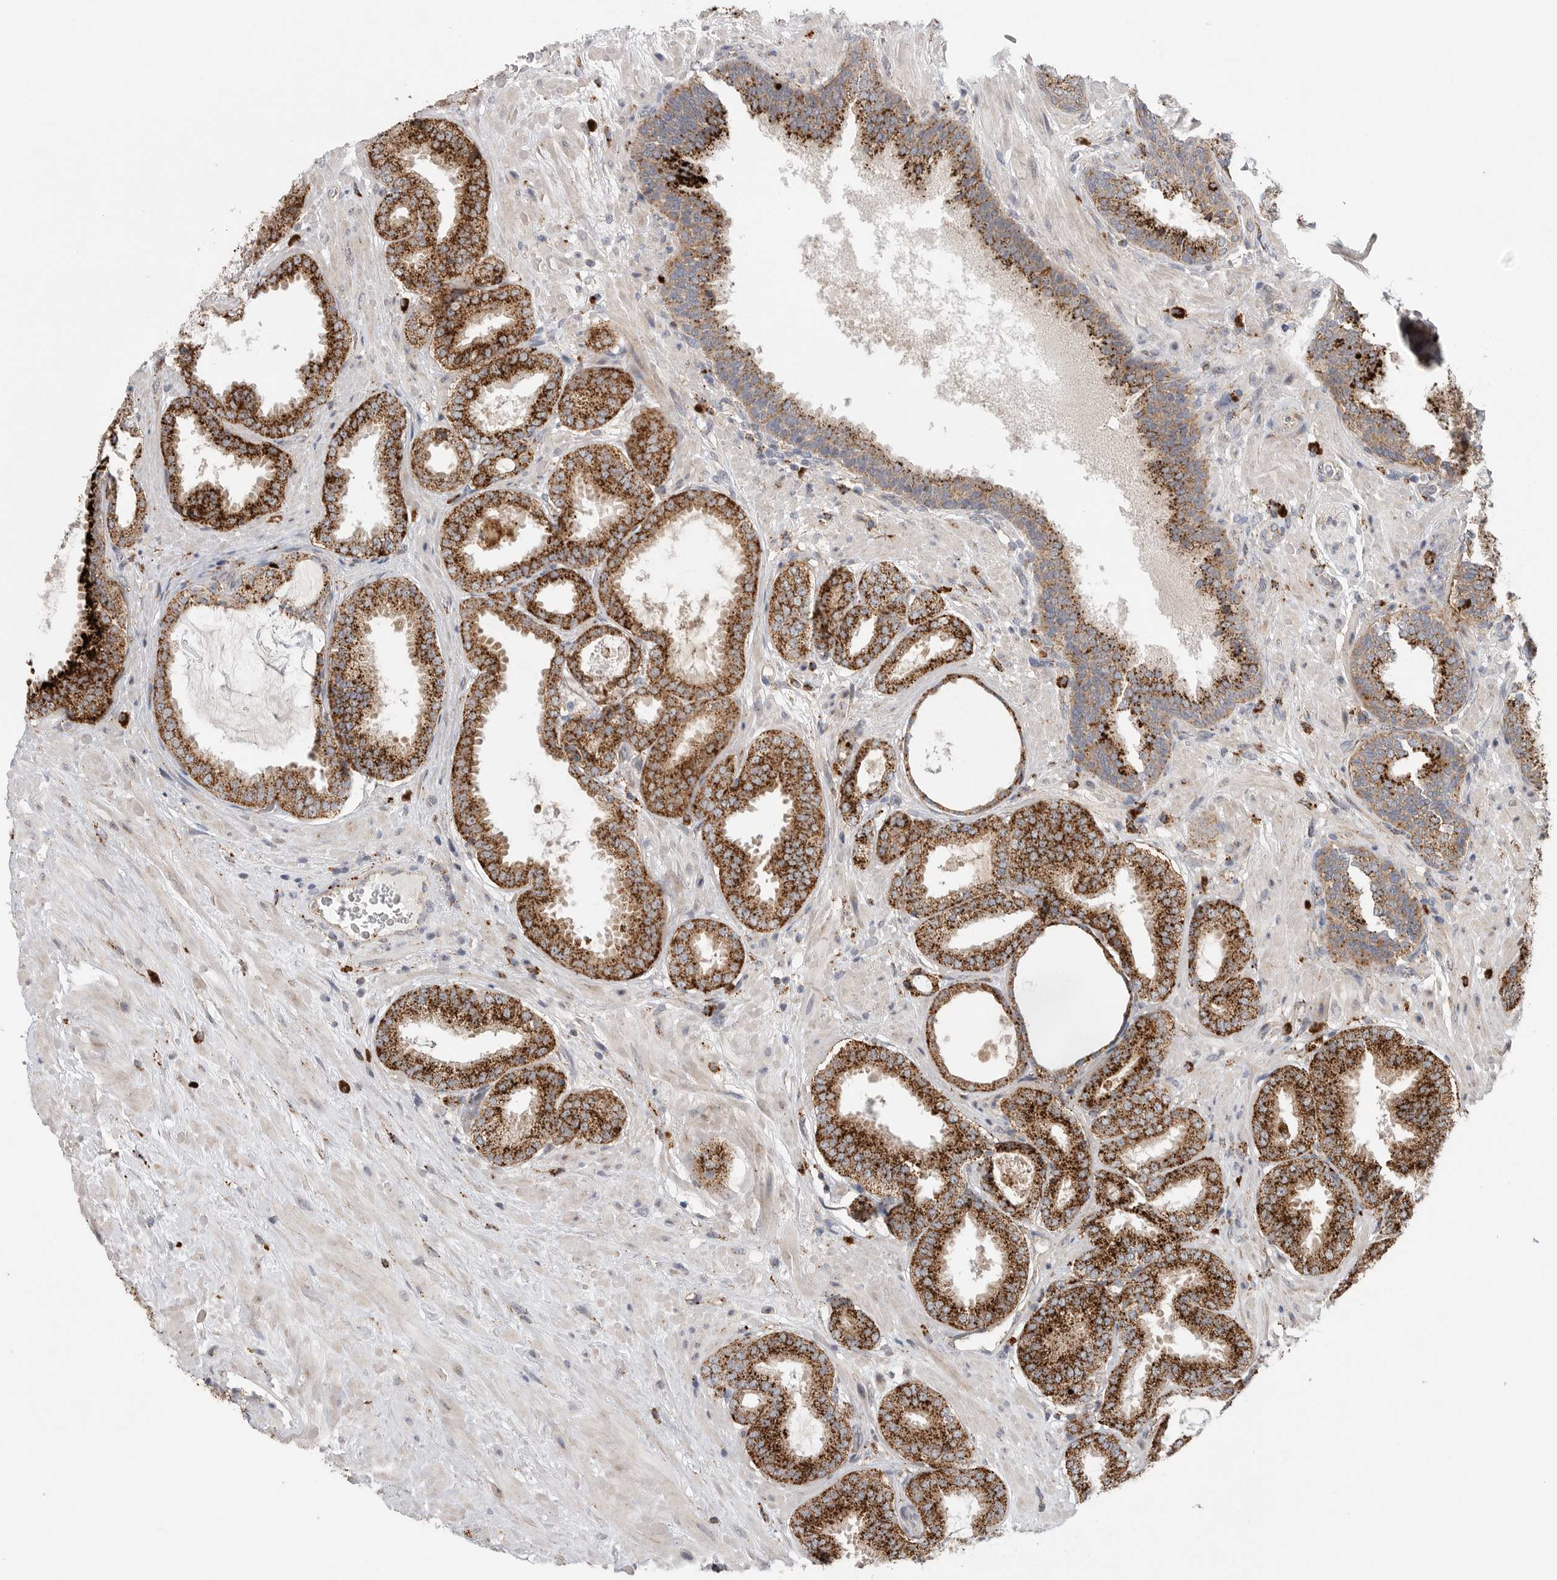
{"staining": {"intensity": "strong", "quantity": ">75%", "location": "cytoplasmic/membranous"}, "tissue": "prostate cancer", "cell_type": "Tumor cells", "image_type": "cancer", "snomed": [{"axis": "morphology", "description": "Adenocarcinoma, Low grade"}, {"axis": "topography", "description": "Prostate"}], "caption": "An image of prostate cancer (adenocarcinoma (low-grade)) stained for a protein reveals strong cytoplasmic/membranous brown staining in tumor cells.", "gene": "GALNS", "patient": {"sex": "male", "age": 71}}